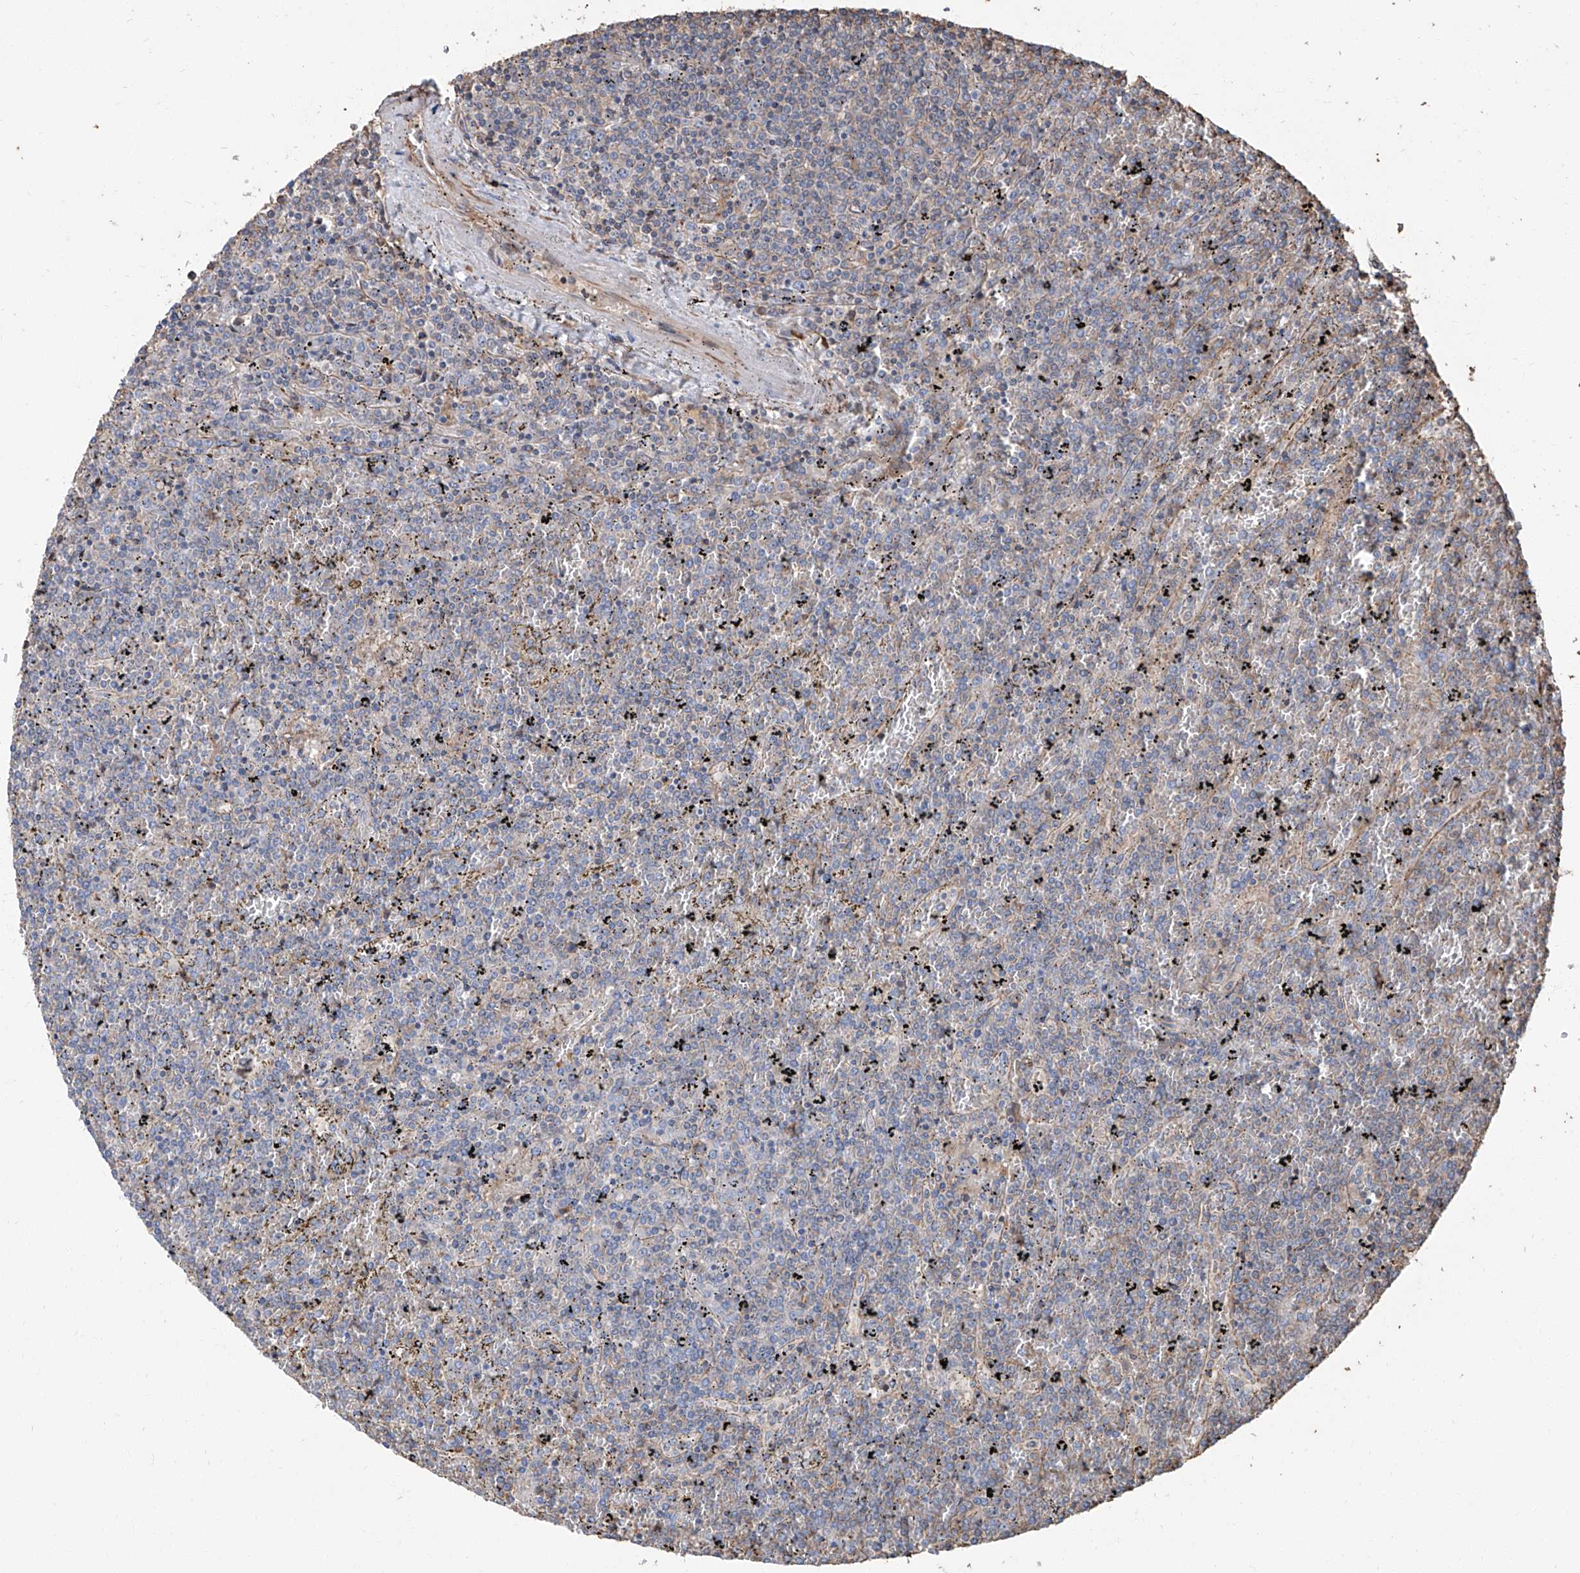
{"staining": {"intensity": "negative", "quantity": "none", "location": "none"}, "tissue": "lymphoma", "cell_type": "Tumor cells", "image_type": "cancer", "snomed": [{"axis": "morphology", "description": "Malignant lymphoma, non-Hodgkin's type, Low grade"}, {"axis": "topography", "description": "Spleen"}], "caption": "A high-resolution micrograph shows immunohistochemistry (IHC) staining of low-grade malignant lymphoma, non-Hodgkin's type, which reveals no significant positivity in tumor cells. The staining is performed using DAB (3,3'-diaminobenzidine) brown chromogen with nuclei counter-stained in using hematoxylin.", "gene": "PIEZO2", "patient": {"sex": "female", "age": 19}}